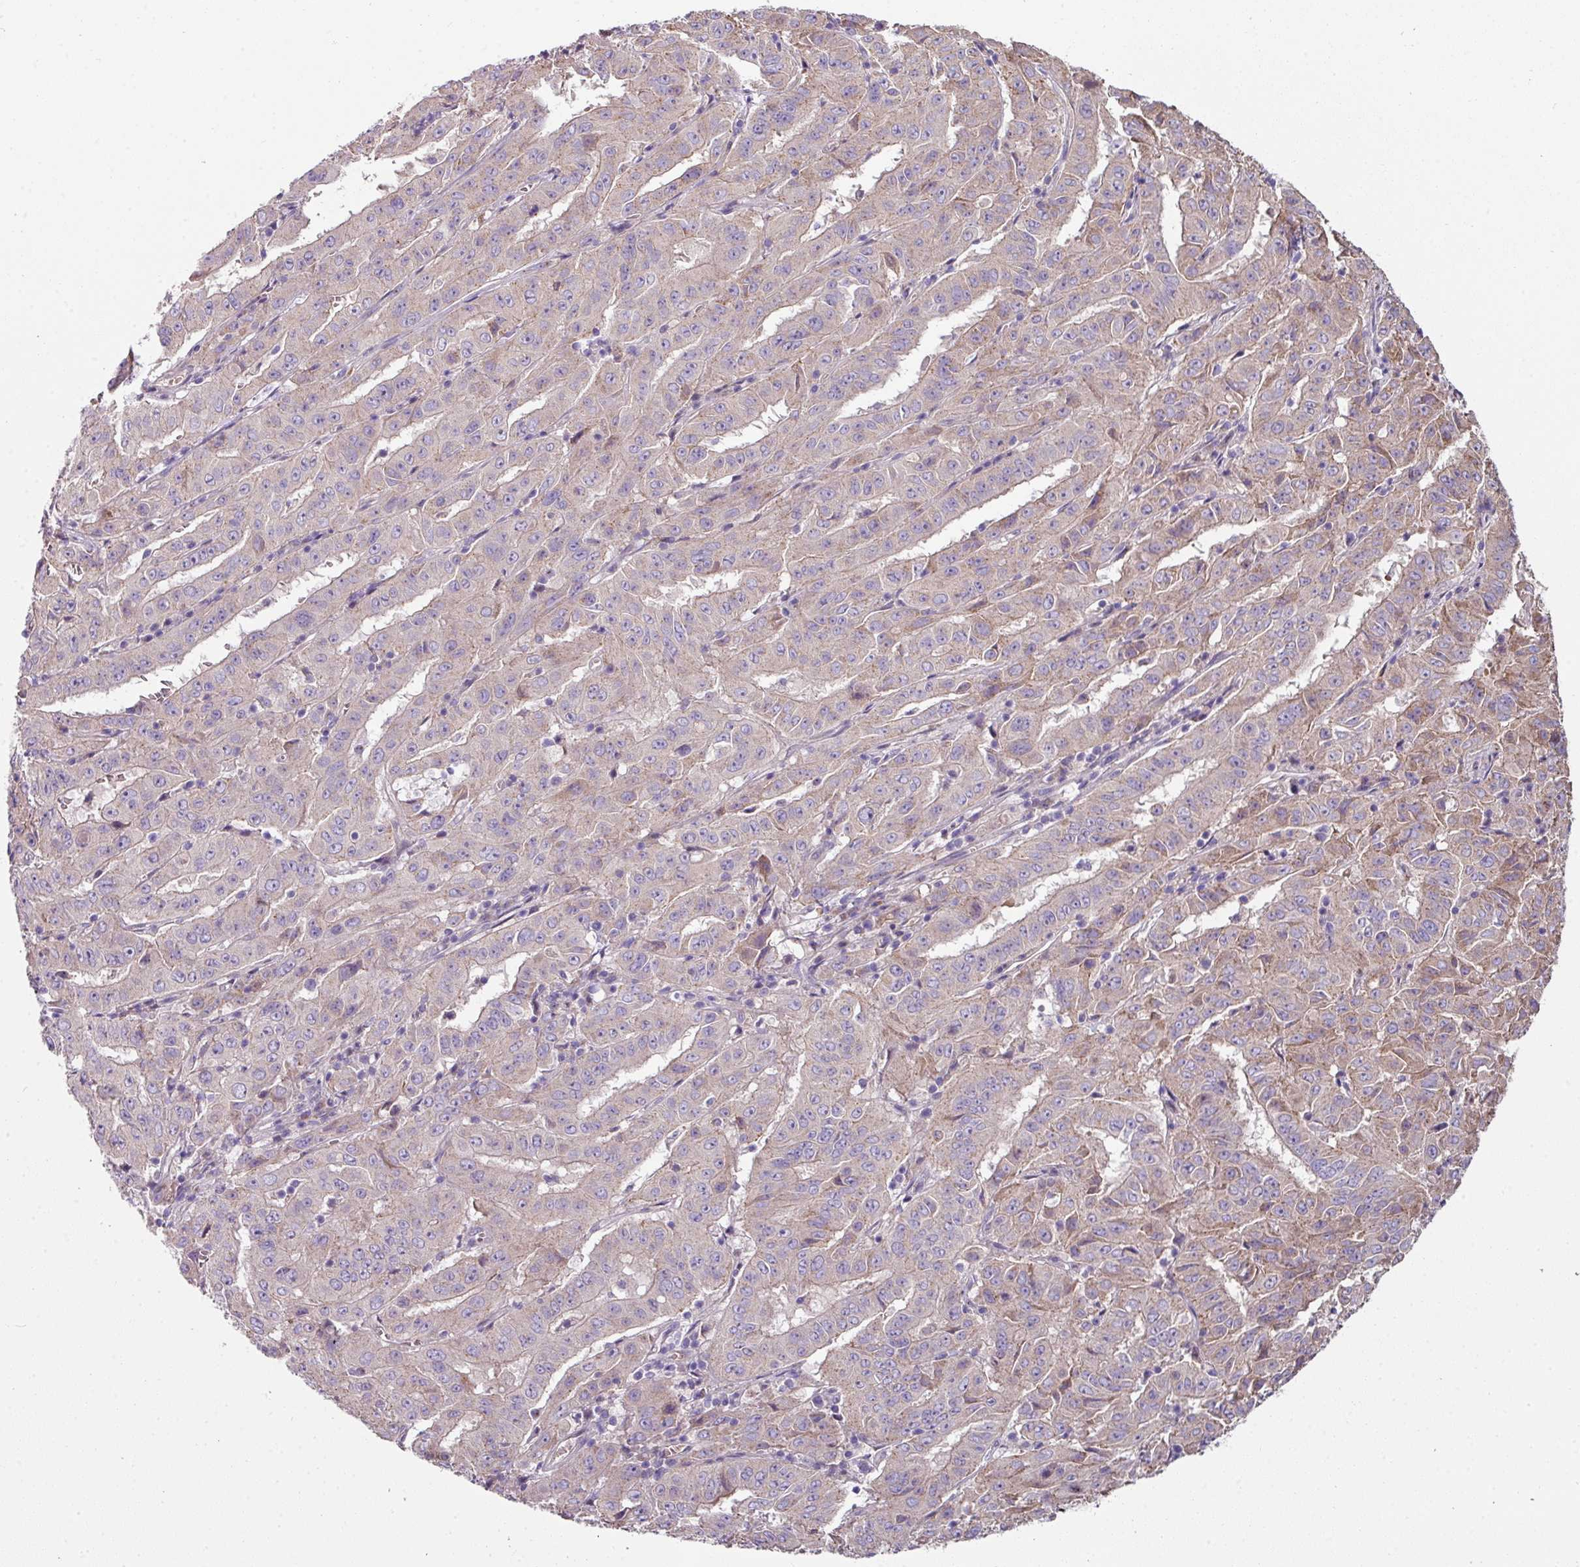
{"staining": {"intensity": "weak", "quantity": "25%-75%", "location": "cytoplasmic/membranous"}, "tissue": "pancreatic cancer", "cell_type": "Tumor cells", "image_type": "cancer", "snomed": [{"axis": "morphology", "description": "Adenocarcinoma, NOS"}, {"axis": "topography", "description": "Pancreas"}], "caption": "Immunohistochemistry (IHC) (DAB) staining of pancreatic adenocarcinoma reveals weak cytoplasmic/membranous protein staining in about 25%-75% of tumor cells.", "gene": "LRRC9", "patient": {"sex": "male", "age": 63}}